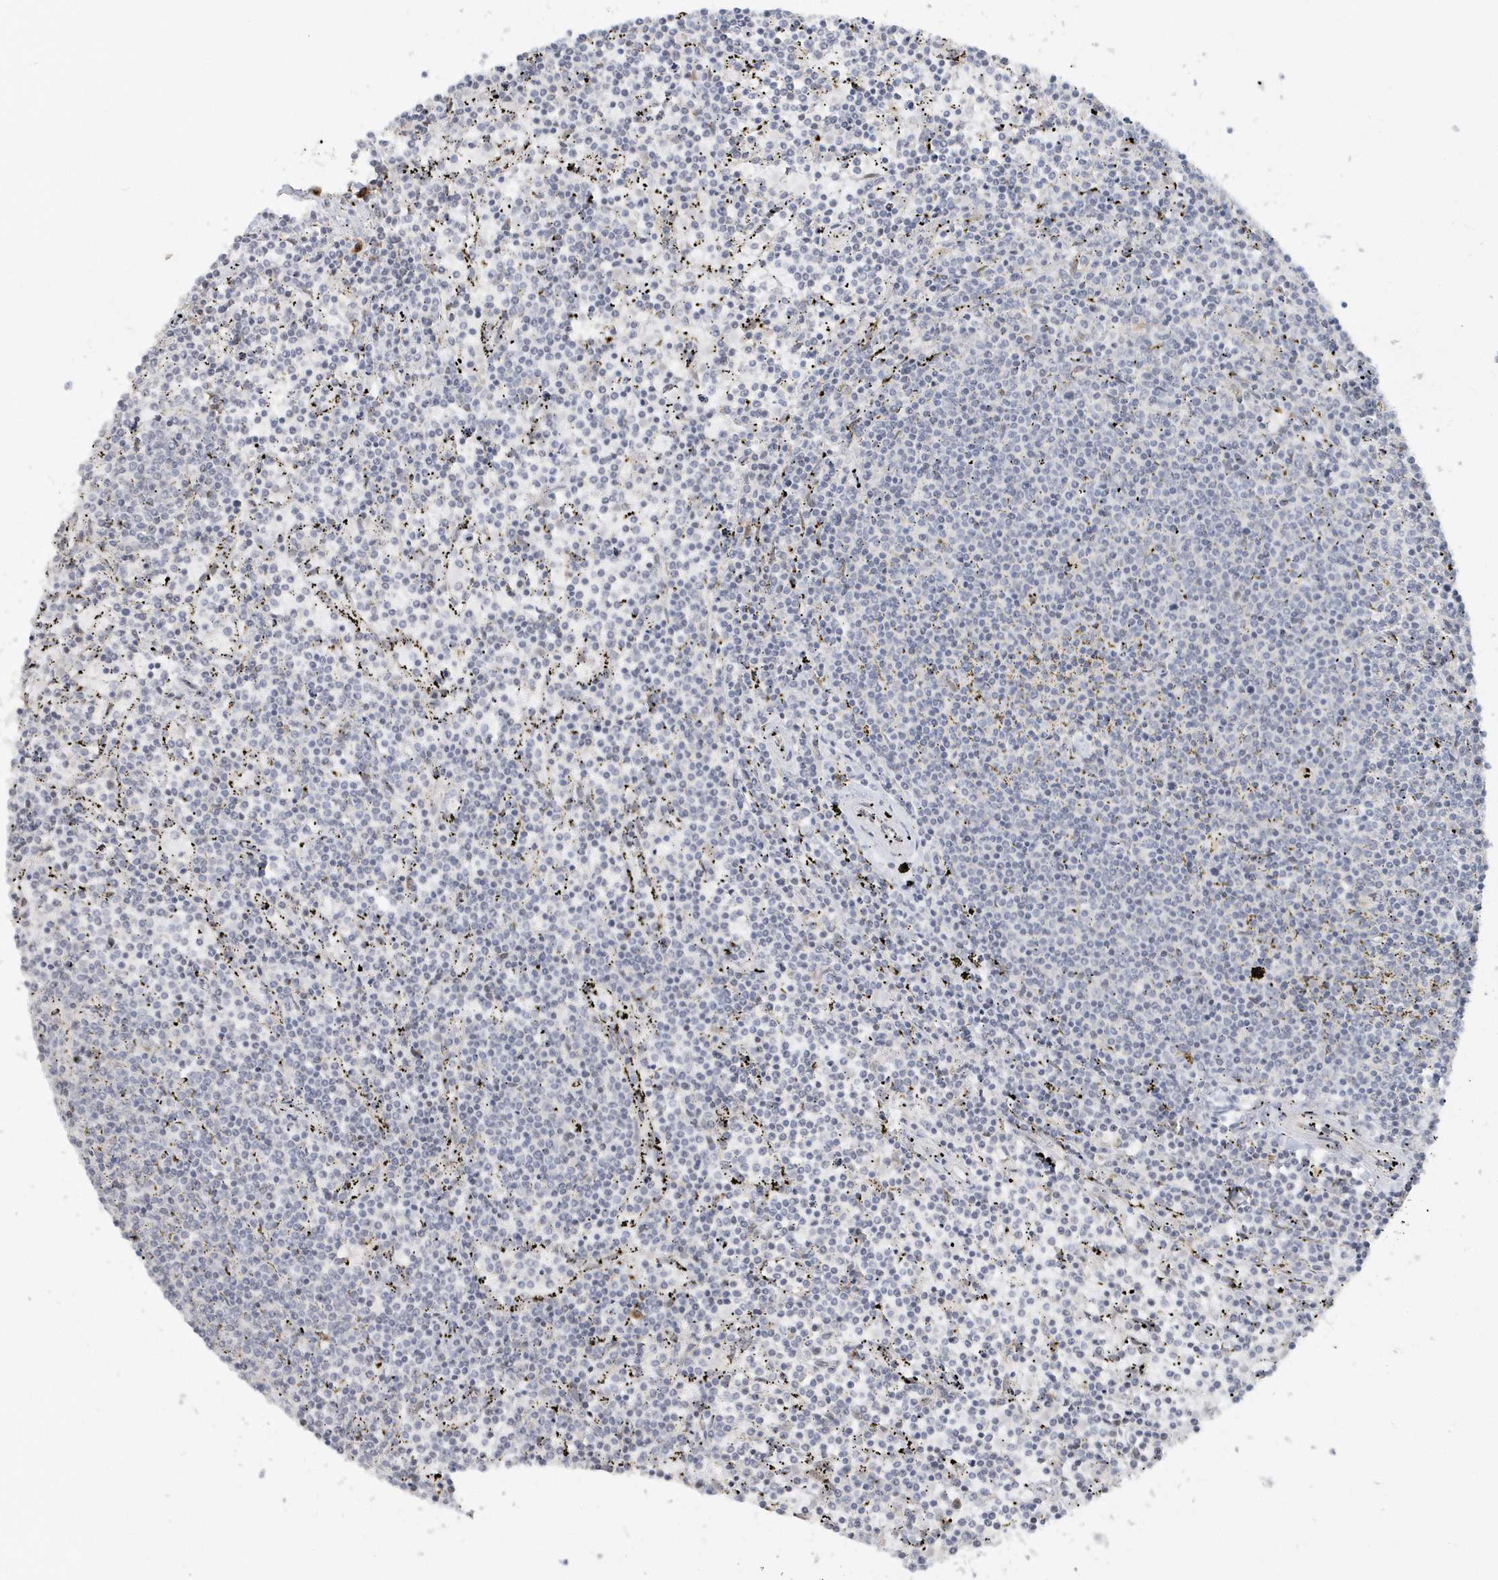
{"staining": {"intensity": "negative", "quantity": "none", "location": "none"}, "tissue": "lymphoma", "cell_type": "Tumor cells", "image_type": "cancer", "snomed": [{"axis": "morphology", "description": "Malignant lymphoma, non-Hodgkin's type, Low grade"}, {"axis": "topography", "description": "Spleen"}], "caption": "There is no significant positivity in tumor cells of malignant lymphoma, non-Hodgkin's type (low-grade).", "gene": "DHFR", "patient": {"sex": "female", "age": 50}}